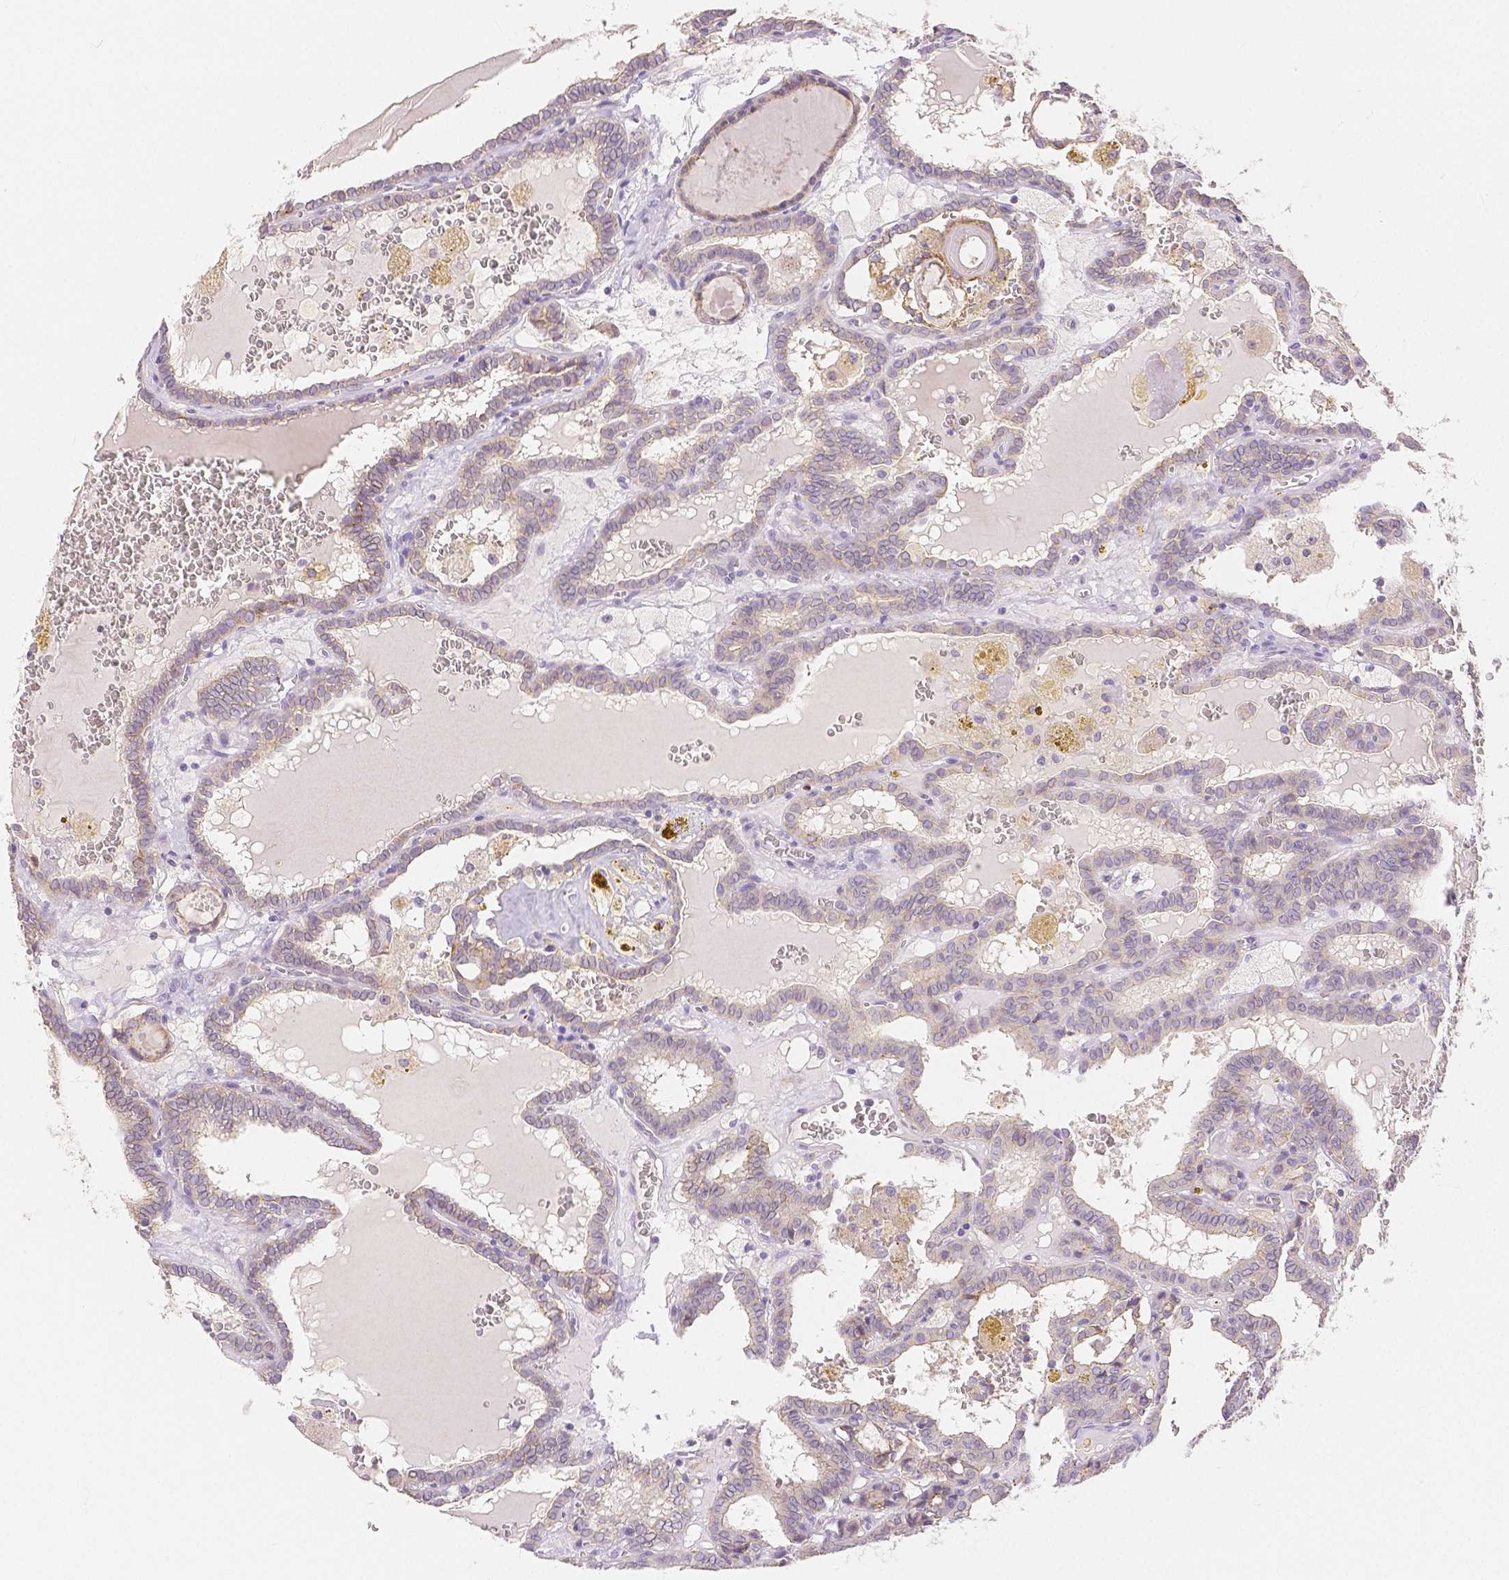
{"staining": {"intensity": "negative", "quantity": "none", "location": "none"}, "tissue": "thyroid cancer", "cell_type": "Tumor cells", "image_type": "cancer", "snomed": [{"axis": "morphology", "description": "Papillary adenocarcinoma, NOS"}, {"axis": "topography", "description": "Thyroid gland"}], "caption": "Immunohistochemistry of thyroid cancer reveals no staining in tumor cells. (Stains: DAB (3,3'-diaminobenzidine) IHC with hematoxylin counter stain, Microscopy: brightfield microscopy at high magnification).", "gene": "OCLN", "patient": {"sex": "female", "age": 39}}